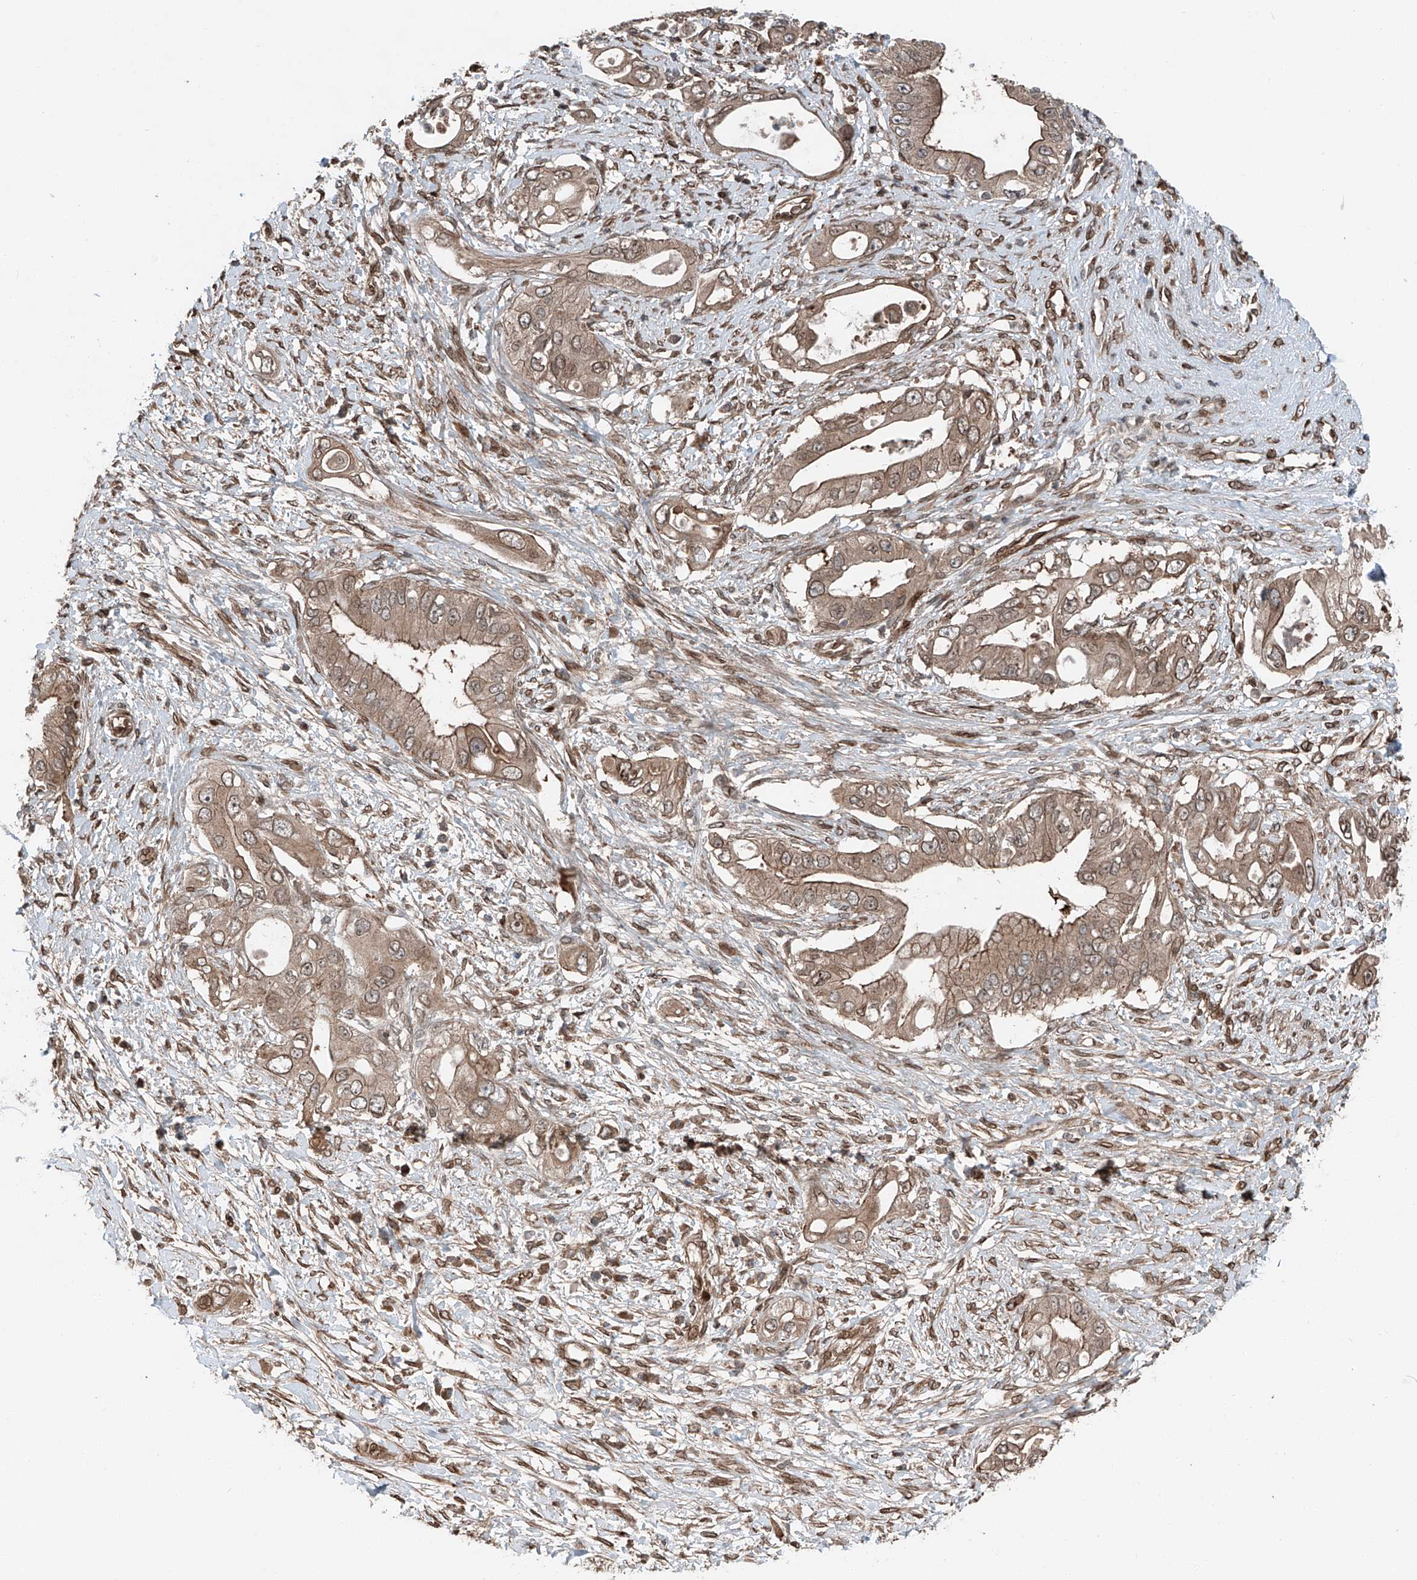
{"staining": {"intensity": "moderate", "quantity": ">75%", "location": "cytoplasmic/membranous,nuclear"}, "tissue": "pancreatic cancer", "cell_type": "Tumor cells", "image_type": "cancer", "snomed": [{"axis": "morphology", "description": "Inflammation, NOS"}, {"axis": "morphology", "description": "Adenocarcinoma, NOS"}, {"axis": "topography", "description": "Pancreas"}], "caption": "Moderate cytoplasmic/membranous and nuclear expression for a protein is identified in approximately >75% of tumor cells of pancreatic cancer using IHC.", "gene": "CEP162", "patient": {"sex": "female", "age": 56}}